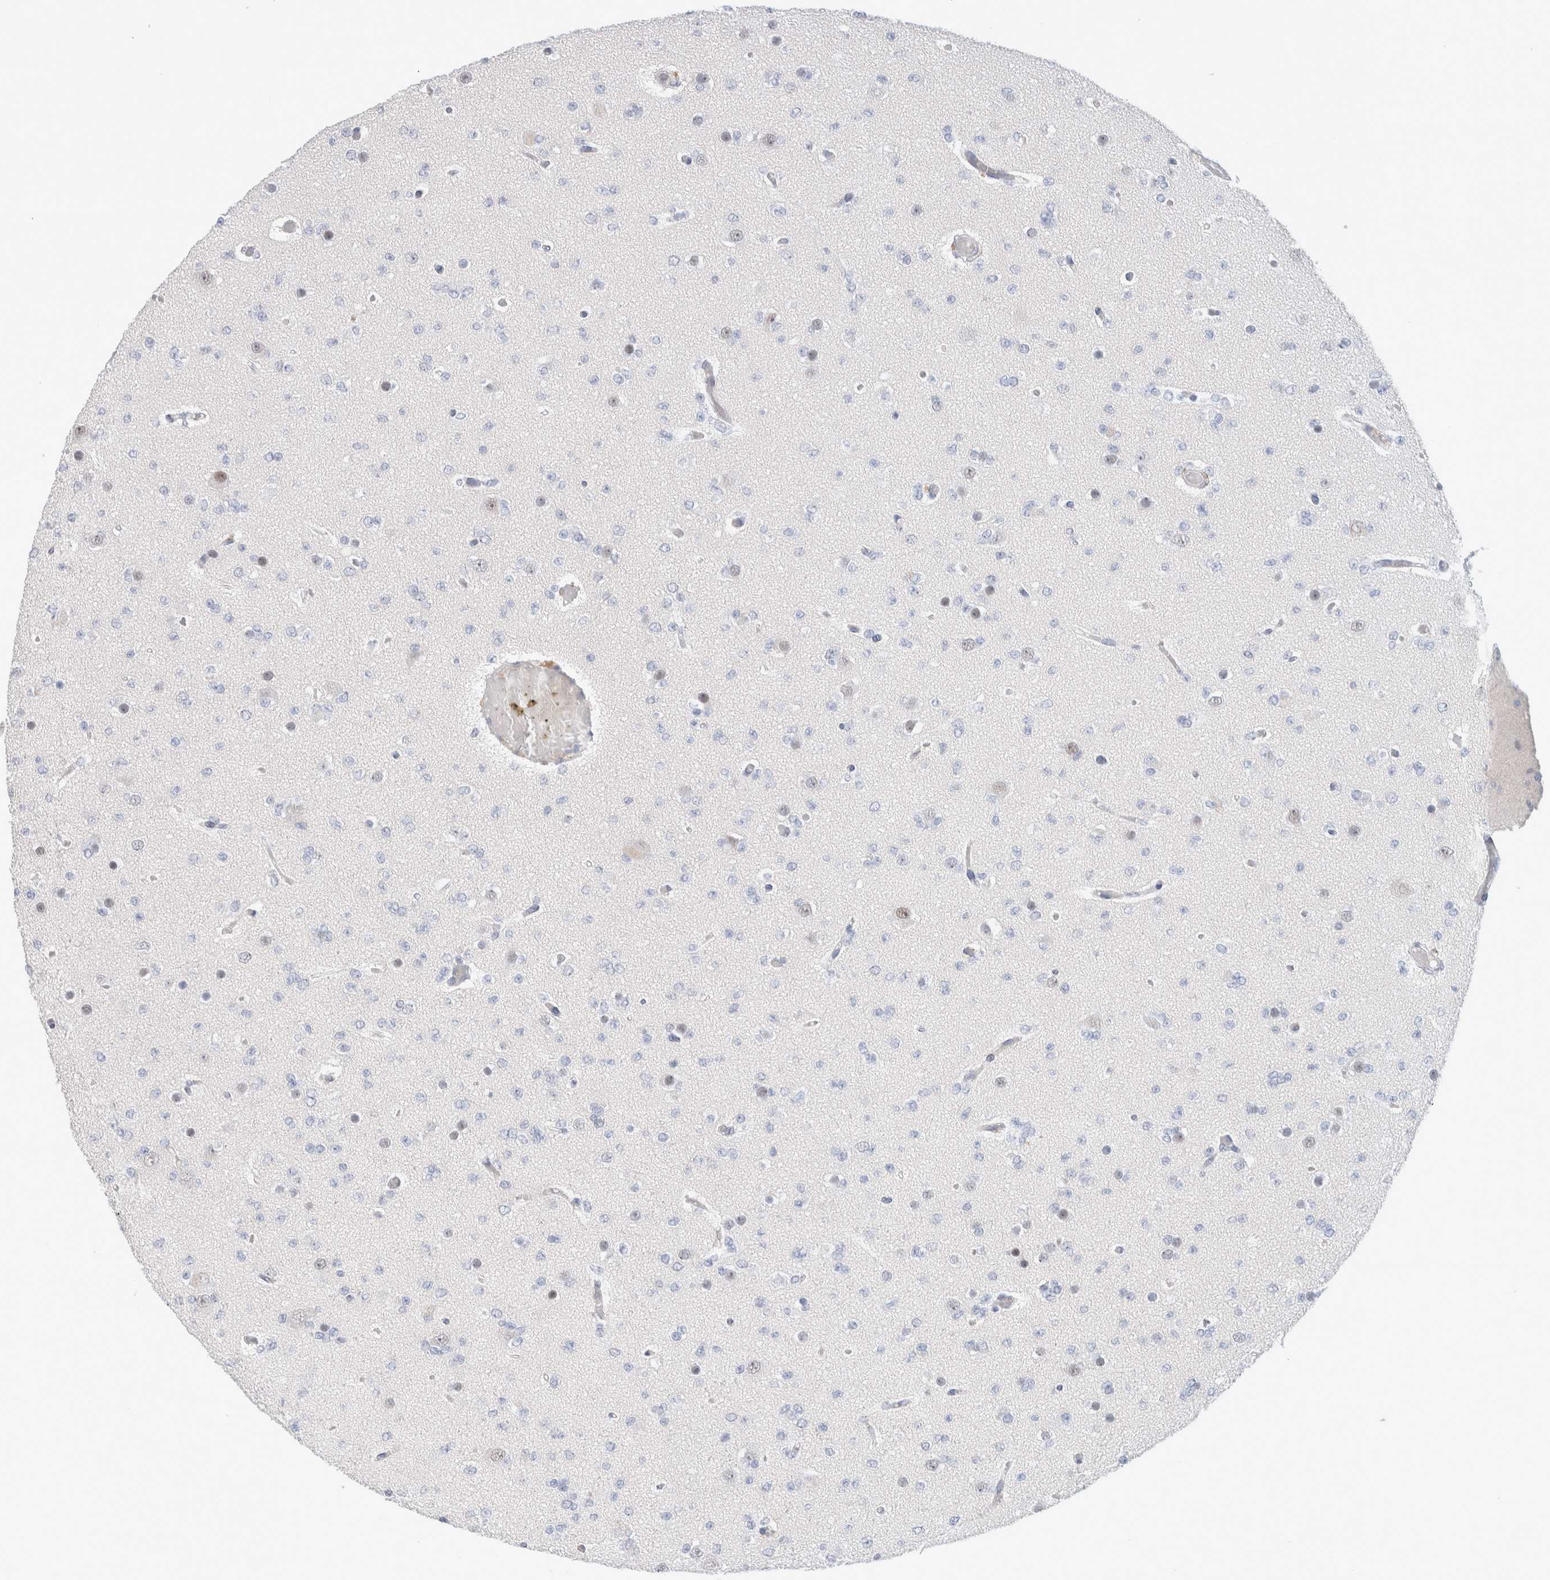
{"staining": {"intensity": "weak", "quantity": "<25%", "location": "nuclear"}, "tissue": "glioma", "cell_type": "Tumor cells", "image_type": "cancer", "snomed": [{"axis": "morphology", "description": "Glioma, malignant, Low grade"}, {"axis": "topography", "description": "Brain"}], "caption": "Immunohistochemistry (IHC) micrograph of glioma stained for a protein (brown), which reveals no positivity in tumor cells.", "gene": "KNL1", "patient": {"sex": "female", "age": 22}}